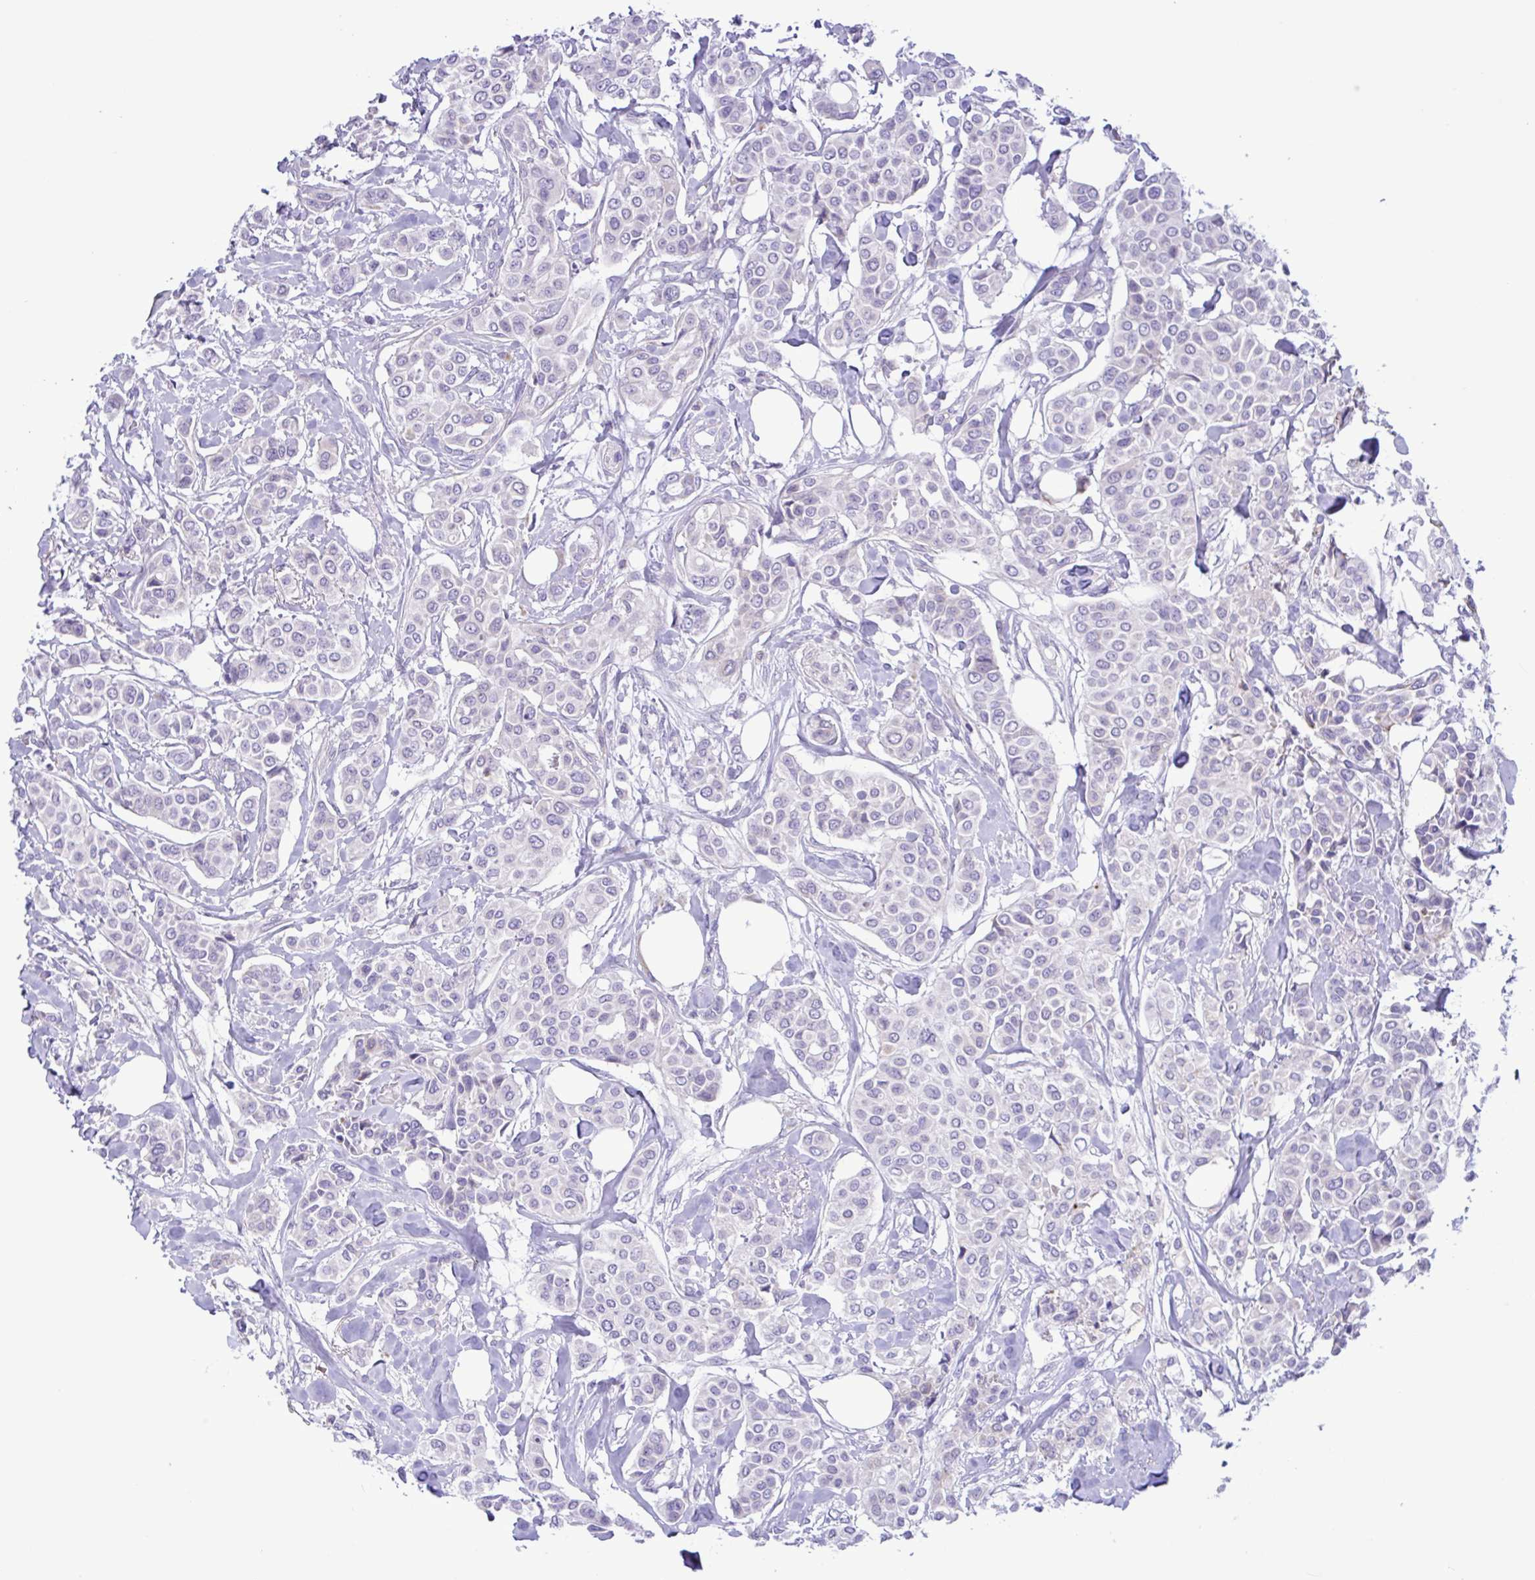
{"staining": {"intensity": "negative", "quantity": "none", "location": "none"}, "tissue": "breast cancer", "cell_type": "Tumor cells", "image_type": "cancer", "snomed": [{"axis": "morphology", "description": "Lobular carcinoma"}, {"axis": "topography", "description": "Breast"}], "caption": "Immunohistochemistry (IHC) micrograph of human breast cancer stained for a protein (brown), which reveals no staining in tumor cells.", "gene": "SREBF1", "patient": {"sex": "female", "age": 51}}